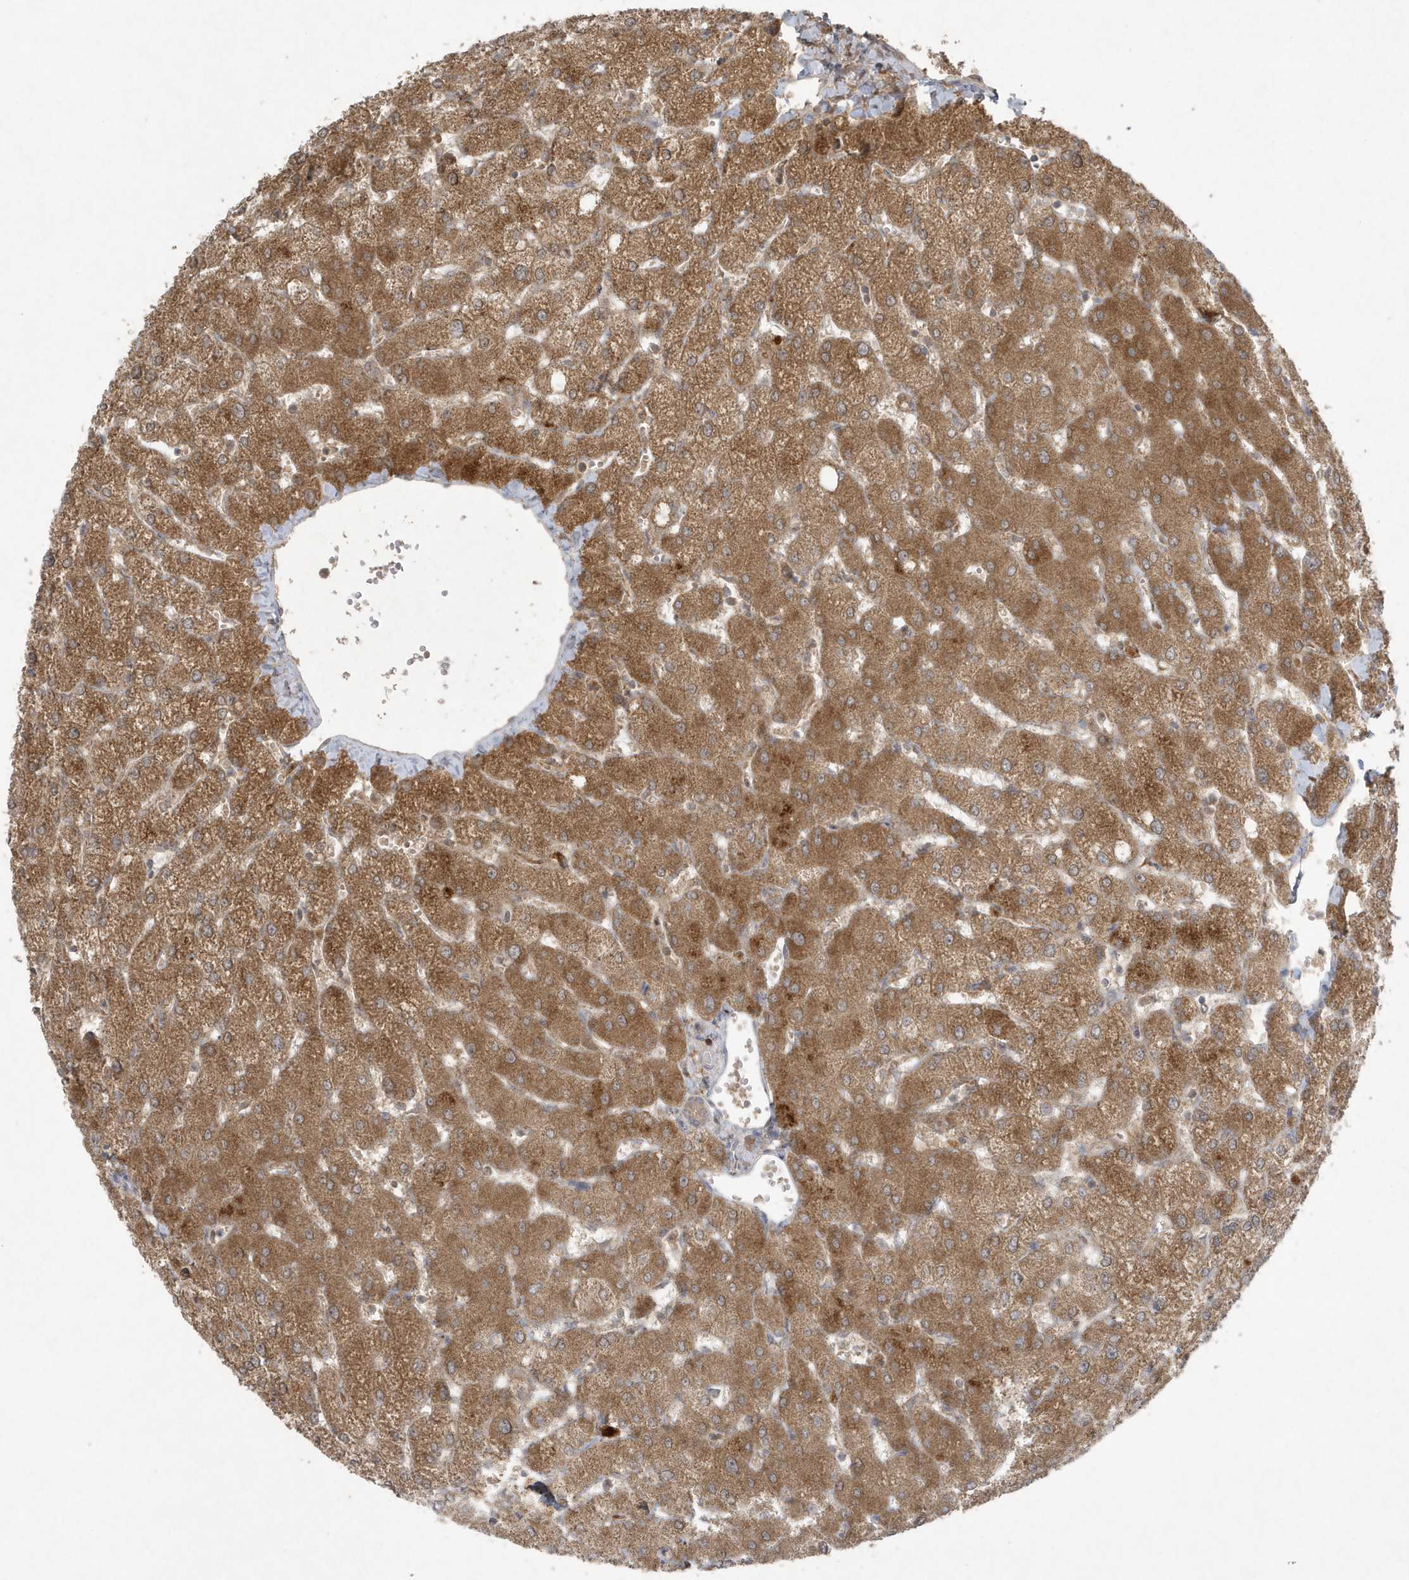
{"staining": {"intensity": "moderate", "quantity": "25%-75%", "location": "cytoplasmic/membranous"}, "tissue": "liver", "cell_type": "Cholangiocytes", "image_type": "normal", "snomed": [{"axis": "morphology", "description": "Normal tissue, NOS"}, {"axis": "topography", "description": "Liver"}], "caption": "Immunohistochemistry staining of unremarkable liver, which reveals medium levels of moderate cytoplasmic/membranous expression in about 25%-75% of cholangiocytes indicating moderate cytoplasmic/membranous protein expression. The staining was performed using DAB (3,3'-diaminobenzidine) (brown) for protein detection and nuclei were counterstained in hematoxylin (blue).", "gene": "C1RL", "patient": {"sex": "female", "age": 54}}